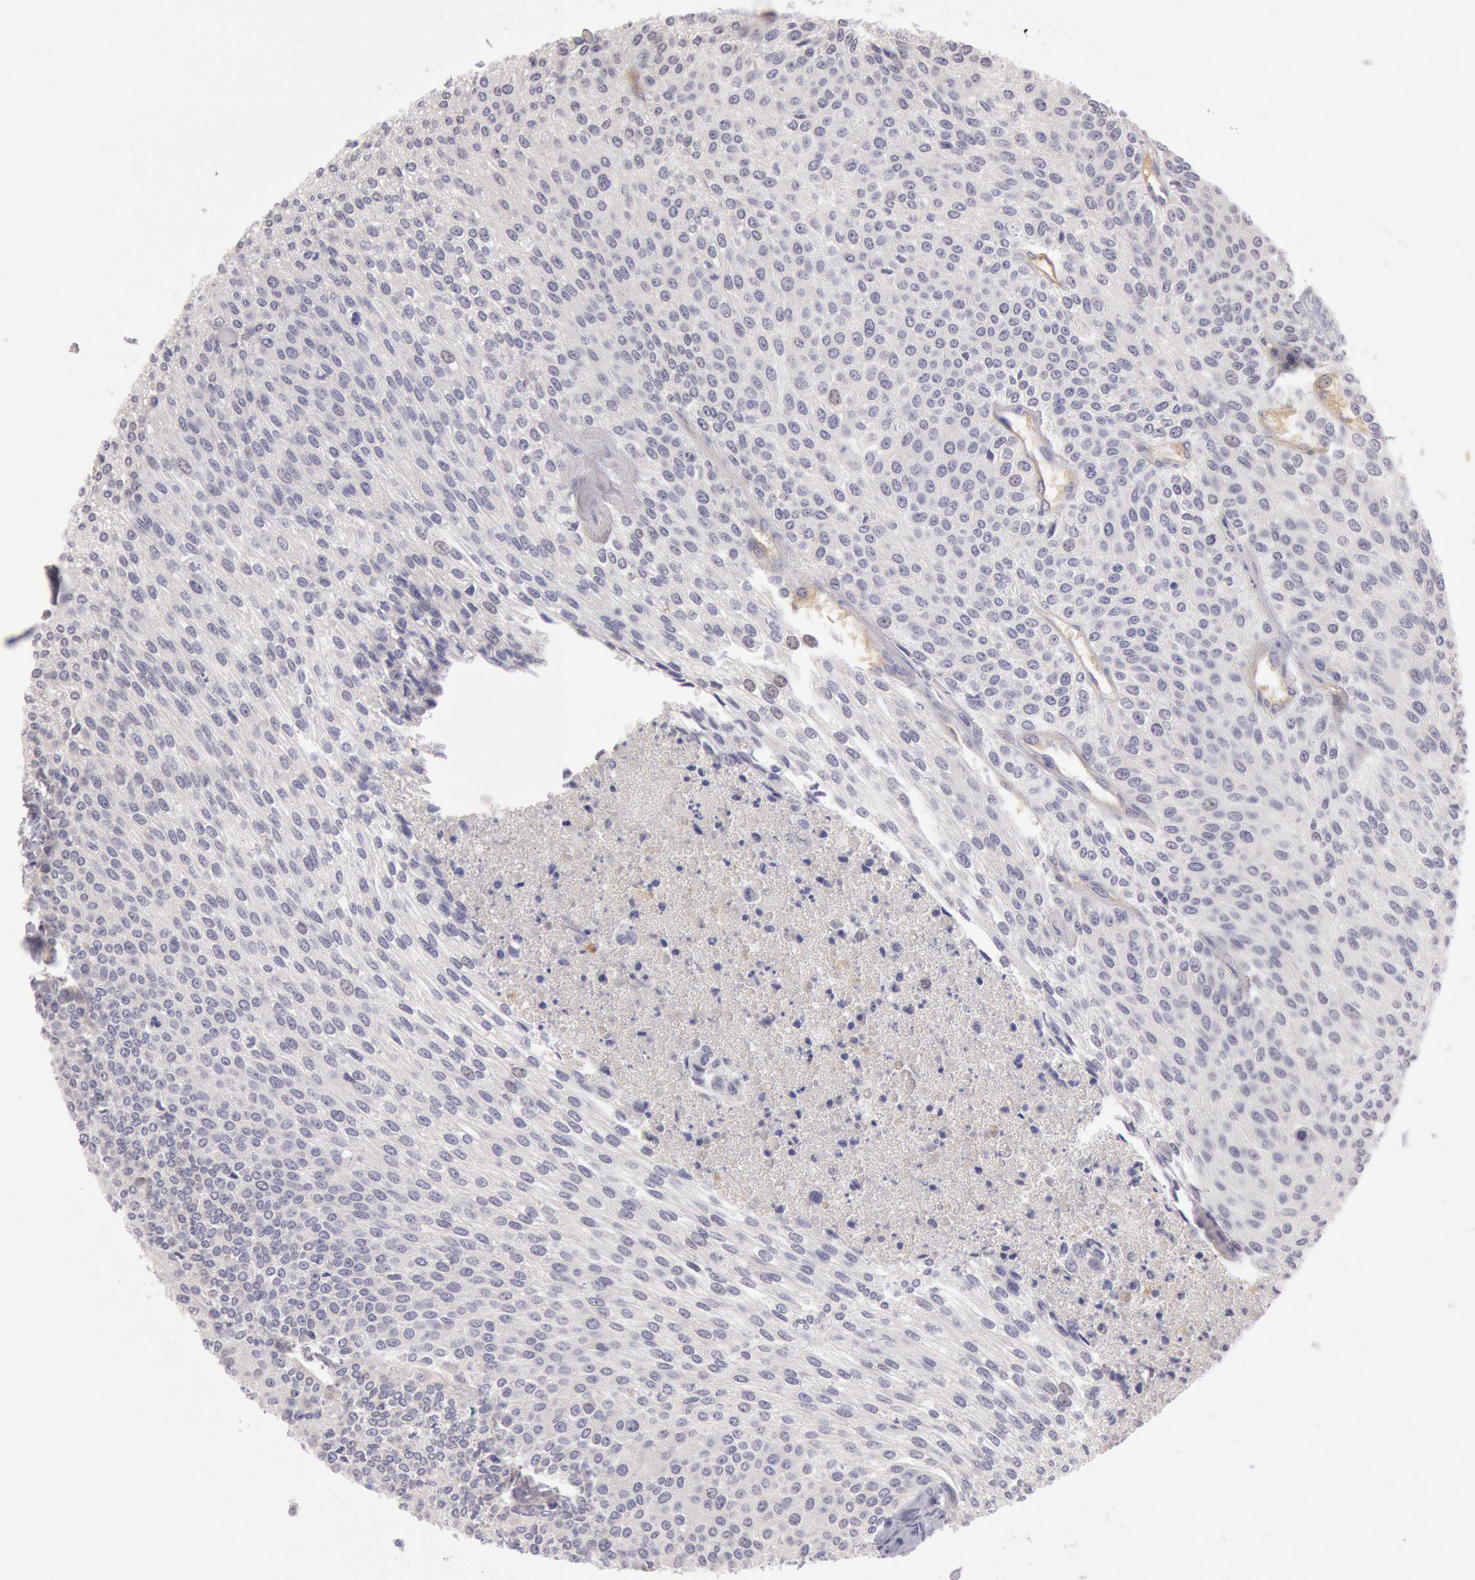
{"staining": {"intensity": "negative", "quantity": "none", "location": "none"}, "tissue": "urothelial cancer", "cell_type": "Tumor cells", "image_type": "cancer", "snomed": [{"axis": "morphology", "description": "Urothelial carcinoma, Low grade"}, {"axis": "topography", "description": "Urinary bladder"}], "caption": "This is an IHC micrograph of urothelial carcinoma (low-grade). There is no positivity in tumor cells.", "gene": "C1R", "patient": {"sex": "female", "age": 73}}